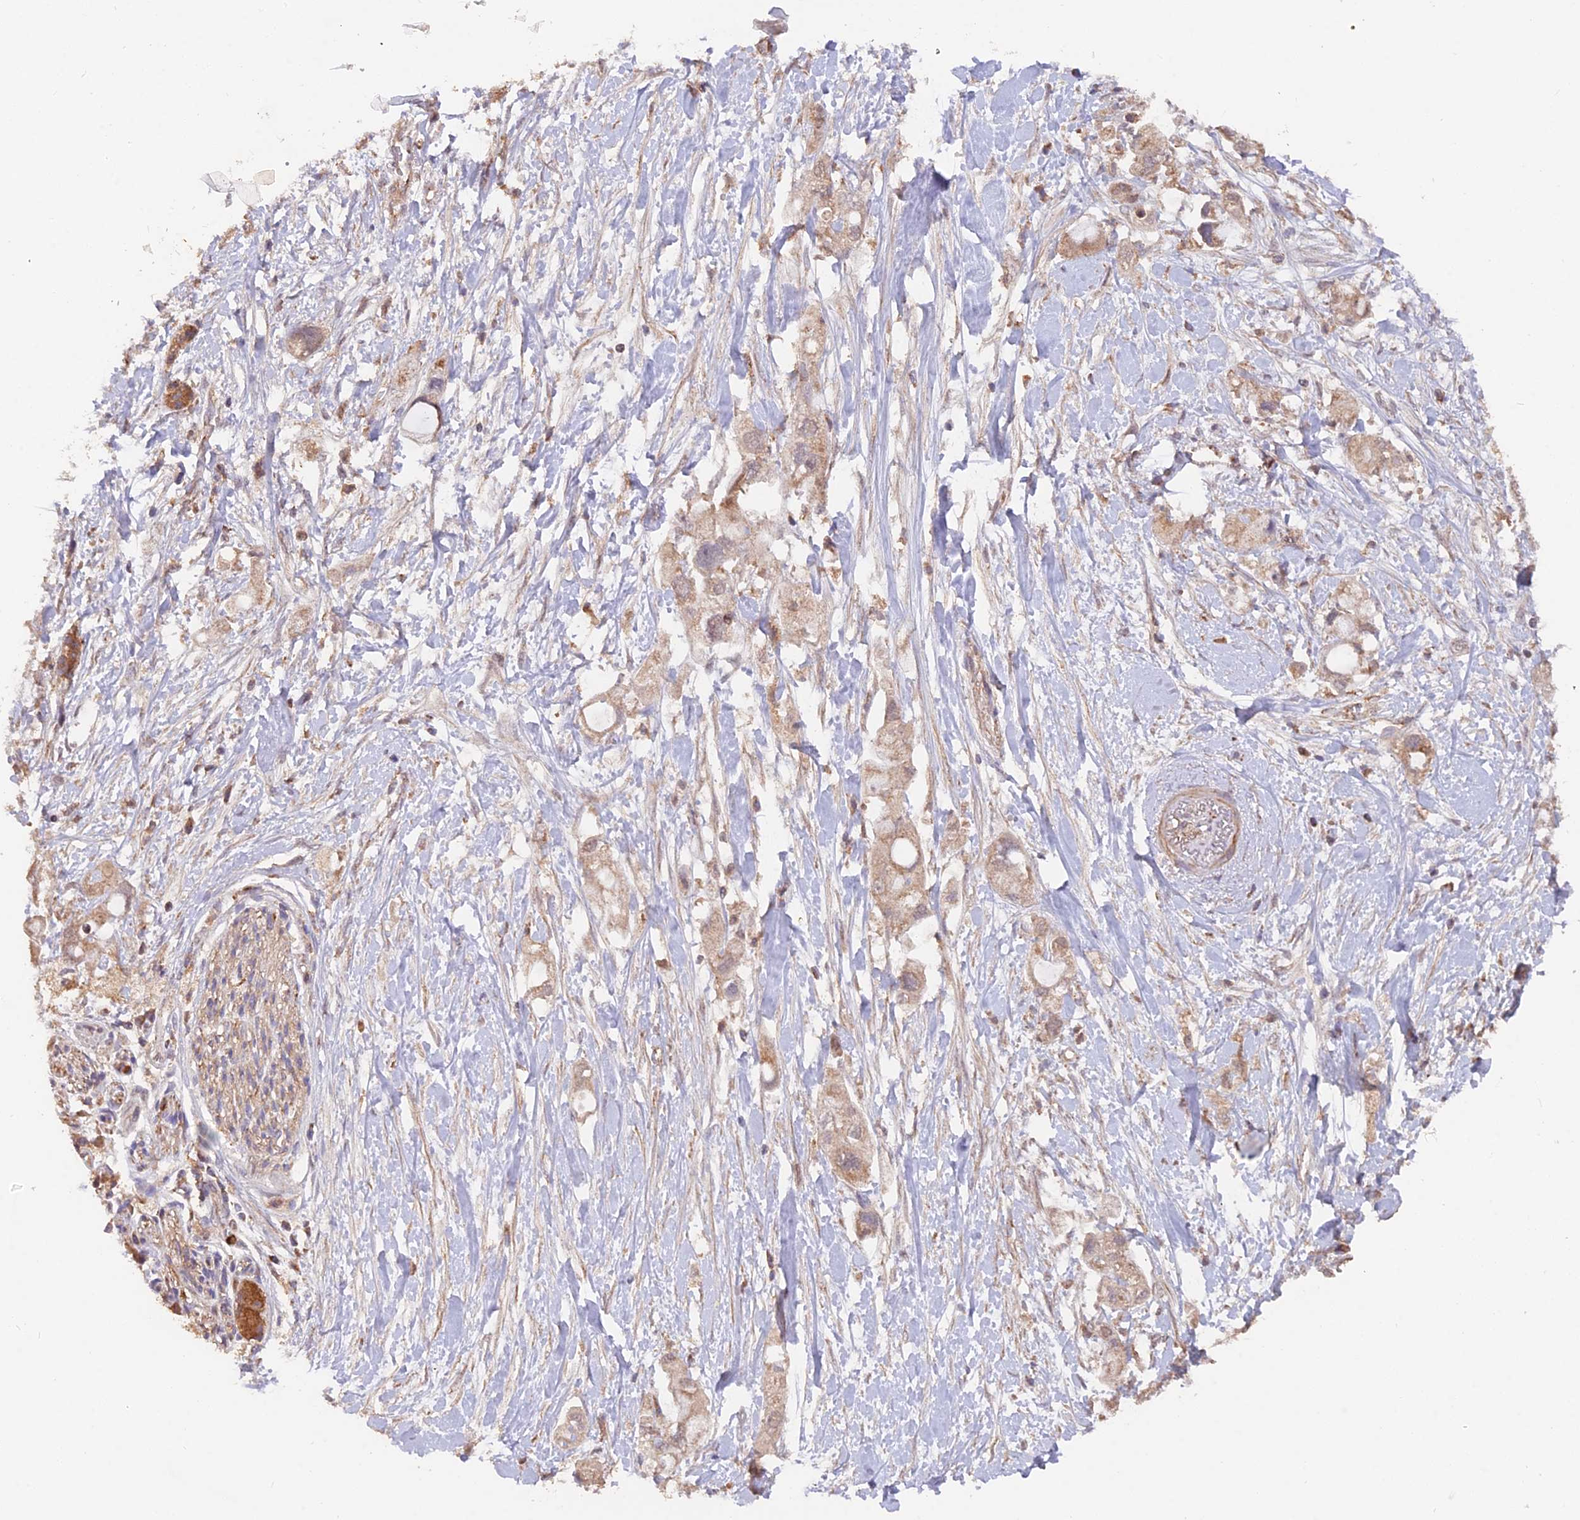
{"staining": {"intensity": "weak", "quantity": ">75%", "location": "cytoplasmic/membranous"}, "tissue": "pancreatic cancer", "cell_type": "Tumor cells", "image_type": "cancer", "snomed": [{"axis": "morphology", "description": "Adenocarcinoma, NOS"}, {"axis": "topography", "description": "Pancreas"}], "caption": "Pancreatic adenocarcinoma was stained to show a protein in brown. There is low levels of weak cytoplasmic/membranous expression in about >75% of tumor cells.", "gene": "IFT22", "patient": {"sex": "female", "age": 56}}